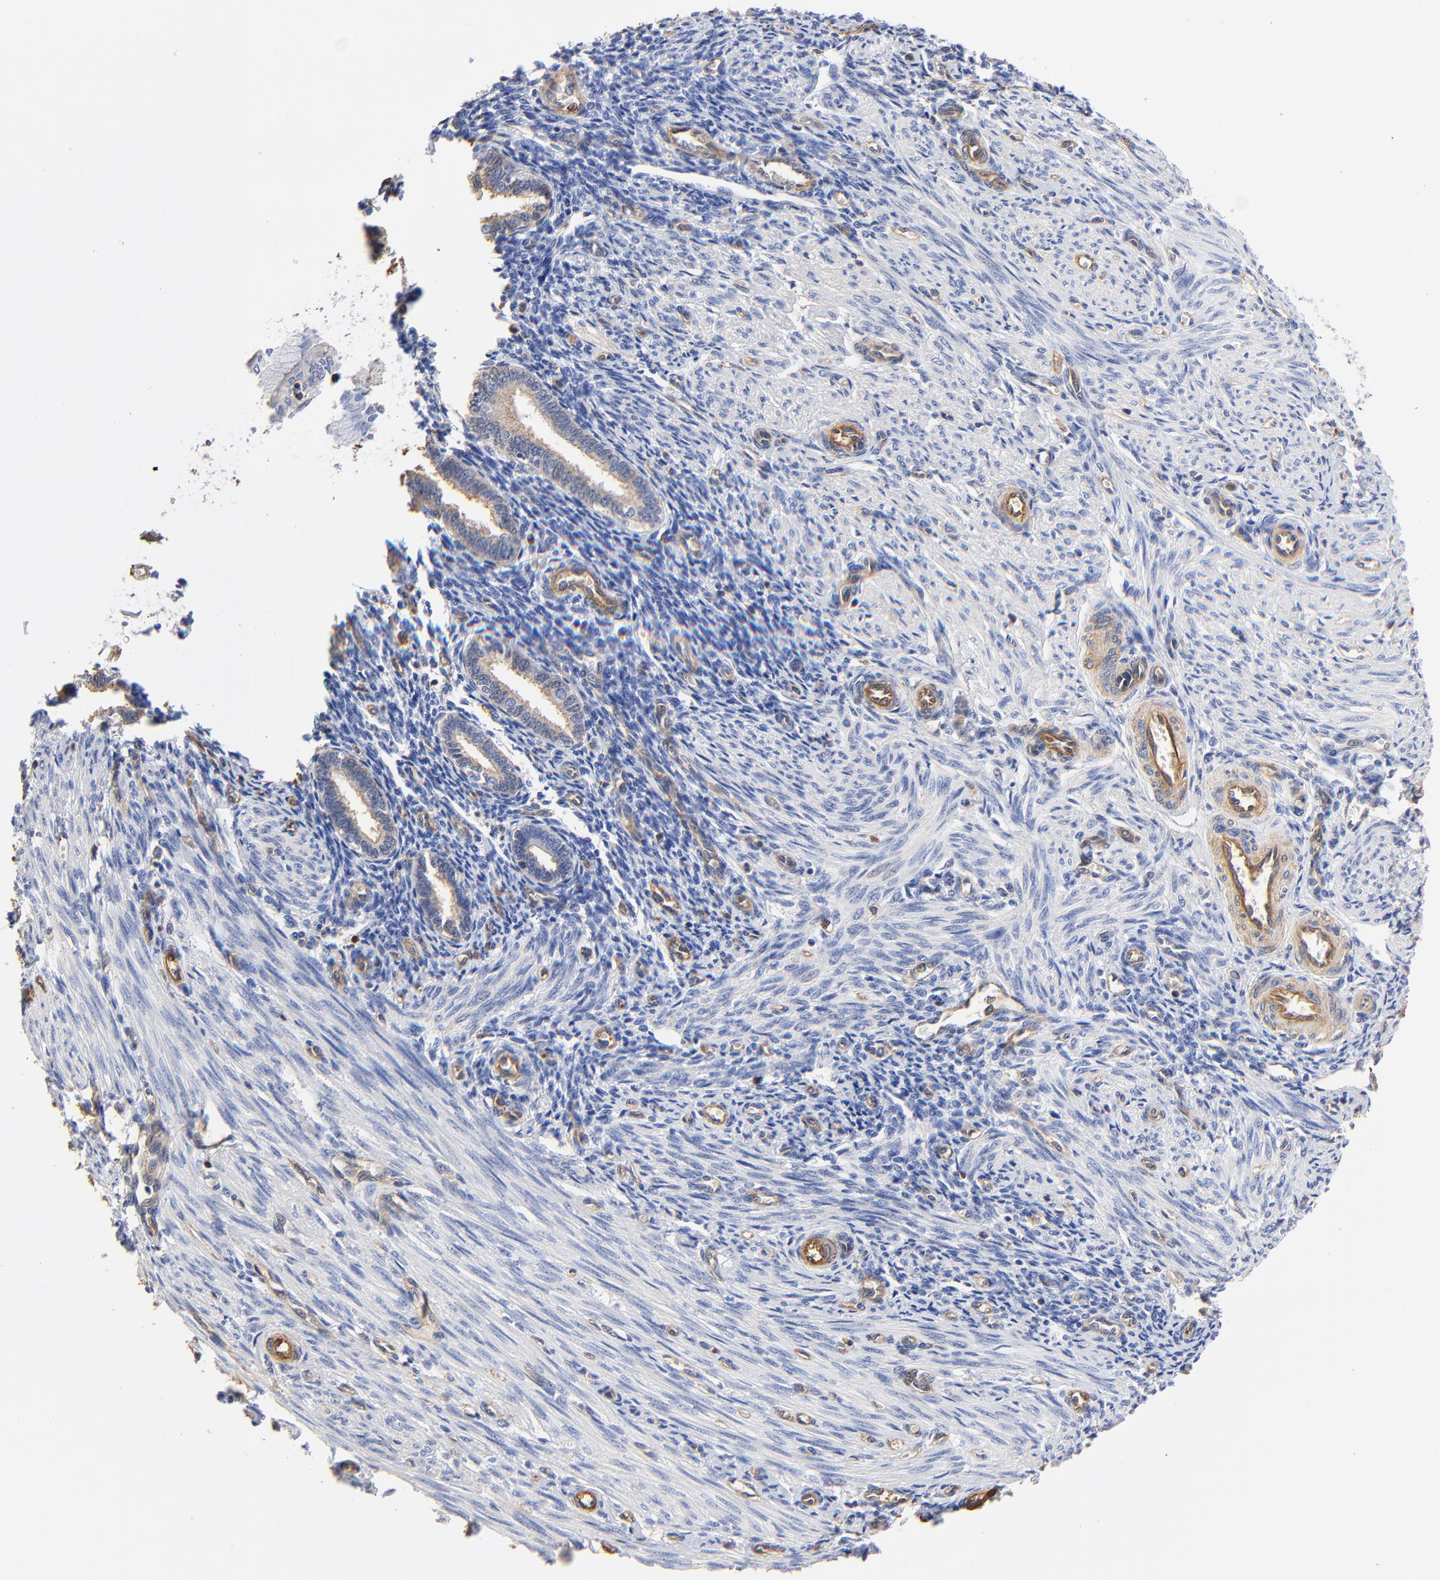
{"staining": {"intensity": "negative", "quantity": "none", "location": "none"}, "tissue": "endometrium", "cell_type": "Cells in endometrial stroma", "image_type": "normal", "snomed": [{"axis": "morphology", "description": "Normal tissue, NOS"}, {"axis": "topography", "description": "Endometrium"}], "caption": "This is a micrograph of IHC staining of normal endometrium, which shows no expression in cells in endometrial stroma. (DAB immunohistochemistry with hematoxylin counter stain).", "gene": "TAGLN2", "patient": {"sex": "female", "age": 27}}